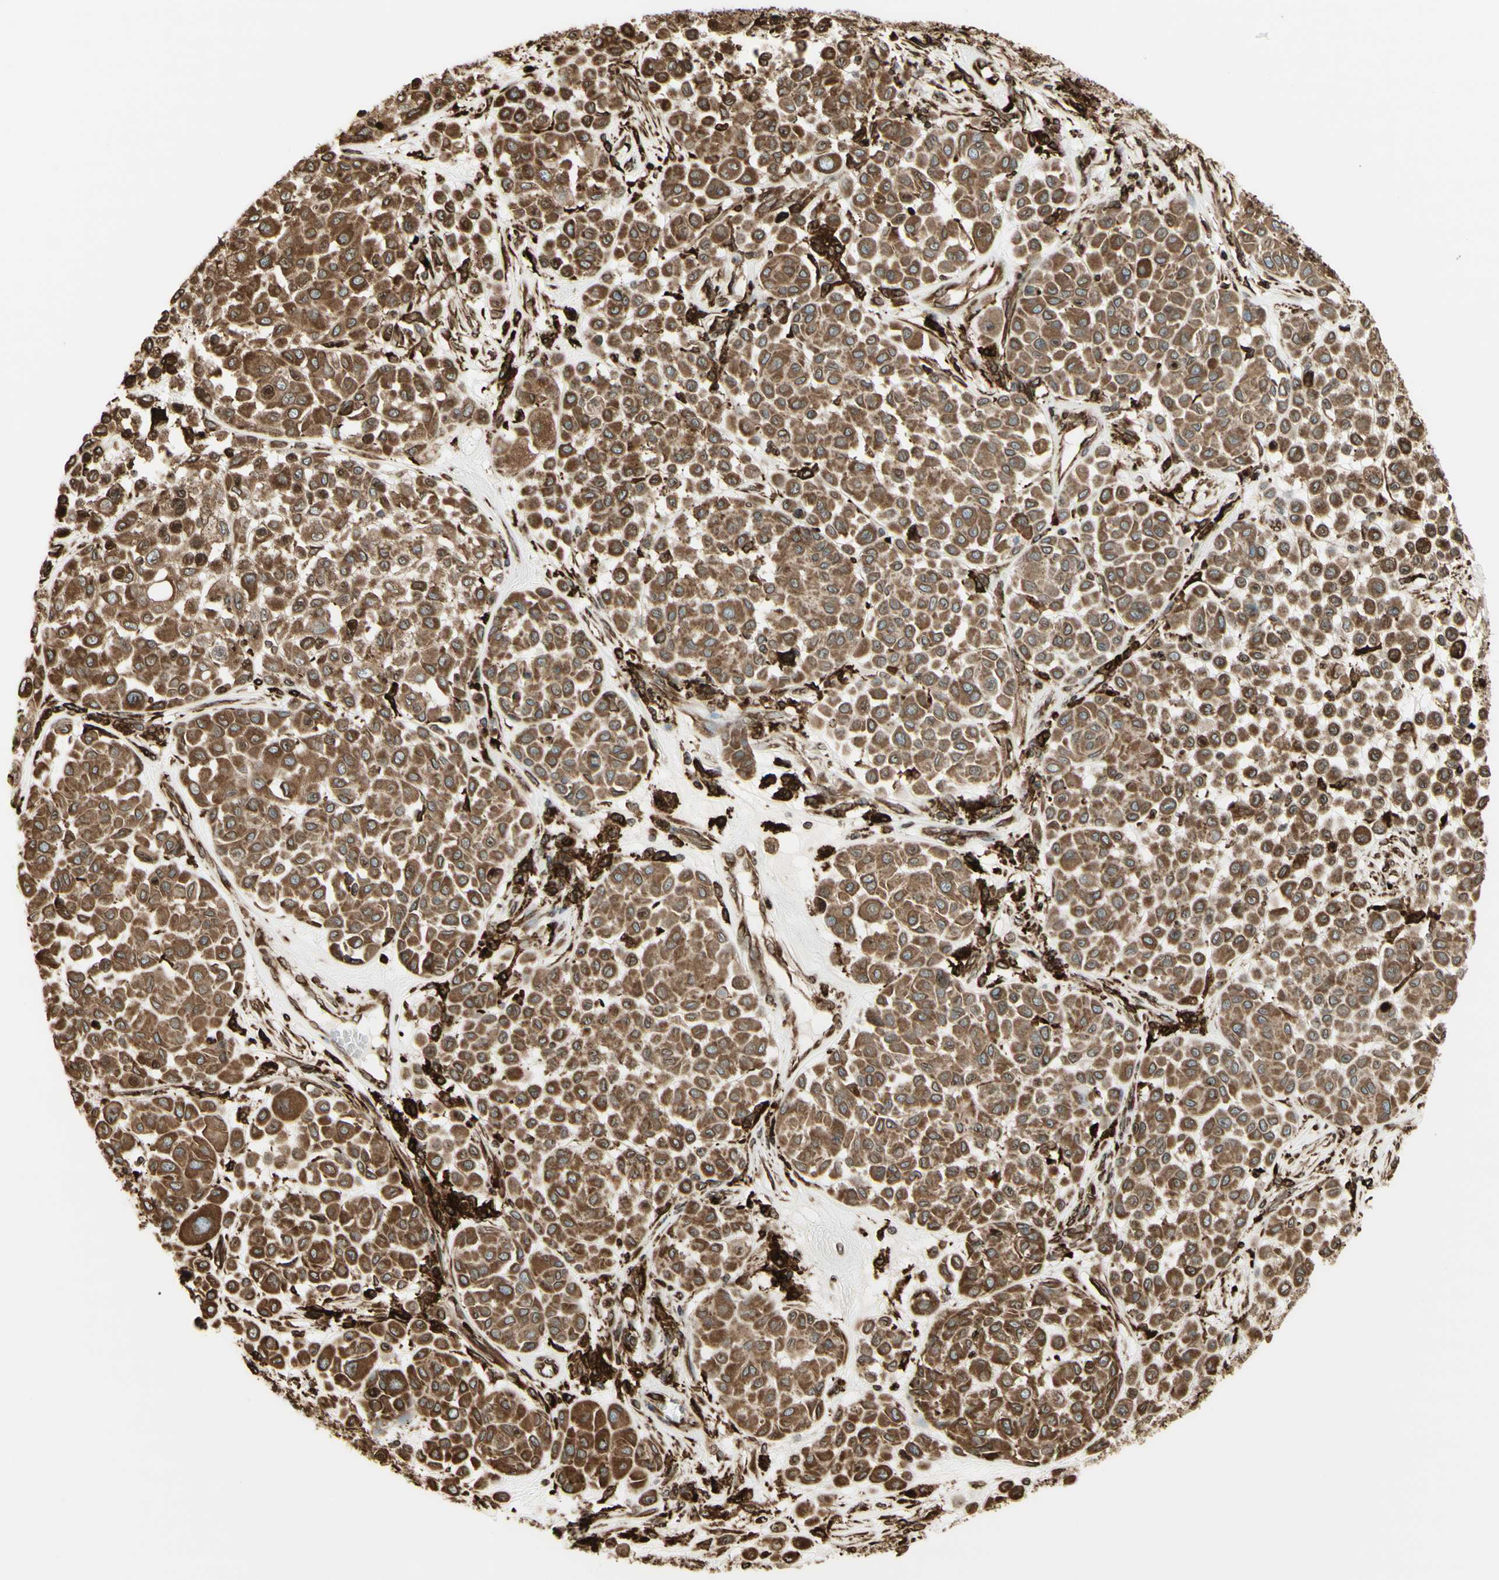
{"staining": {"intensity": "moderate", "quantity": ">75%", "location": "cytoplasmic/membranous"}, "tissue": "melanoma", "cell_type": "Tumor cells", "image_type": "cancer", "snomed": [{"axis": "morphology", "description": "Malignant melanoma, Metastatic site"}, {"axis": "topography", "description": "Soft tissue"}], "caption": "Protein expression analysis of human melanoma reveals moderate cytoplasmic/membranous positivity in about >75% of tumor cells.", "gene": "CANX", "patient": {"sex": "male", "age": 41}}